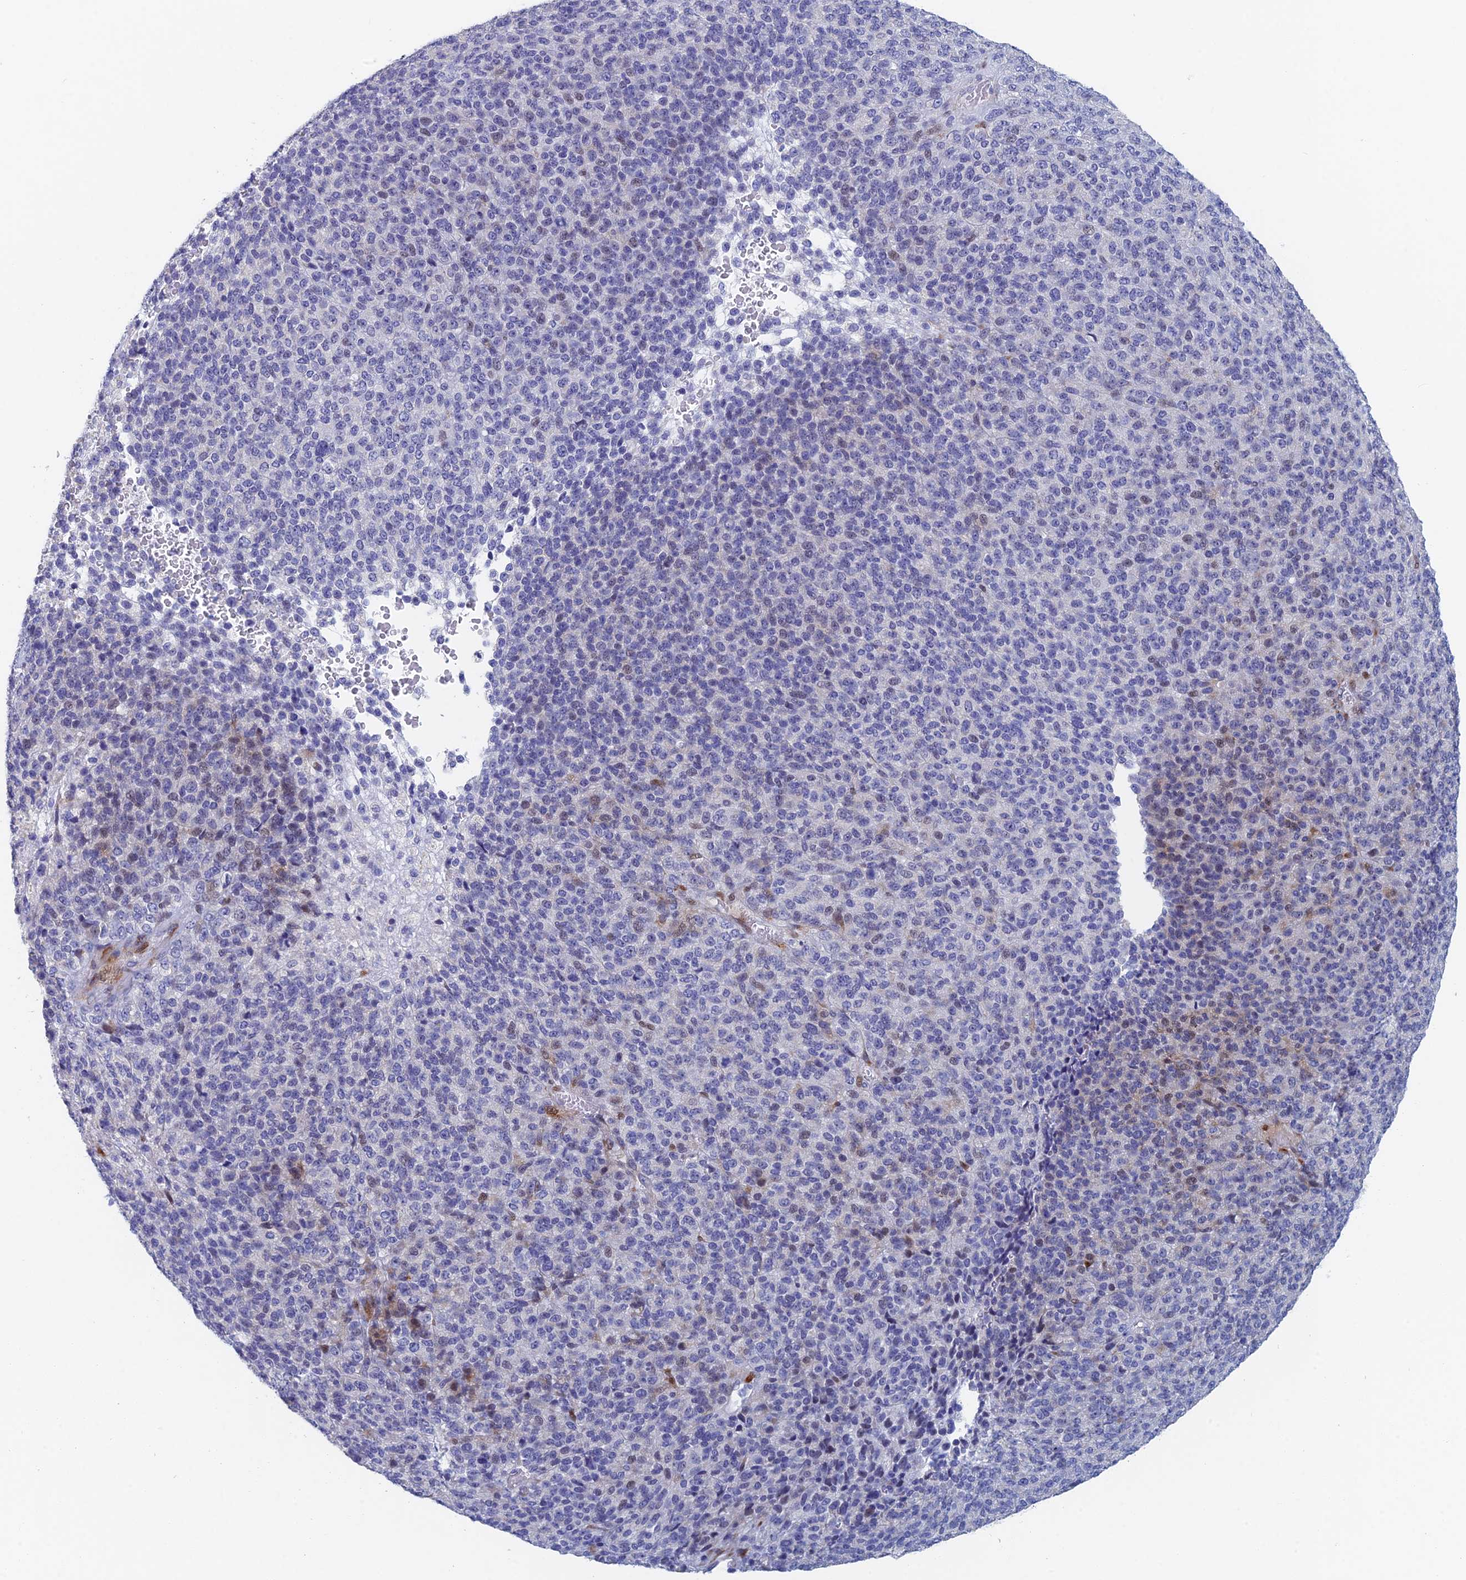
{"staining": {"intensity": "weak", "quantity": "<25%", "location": "nuclear"}, "tissue": "melanoma", "cell_type": "Tumor cells", "image_type": "cancer", "snomed": [{"axis": "morphology", "description": "Malignant melanoma, Metastatic site"}, {"axis": "topography", "description": "Brain"}], "caption": "Image shows no protein positivity in tumor cells of malignant melanoma (metastatic site) tissue.", "gene": "DRGX", "patient": {"sex": "female", "age": 56}}